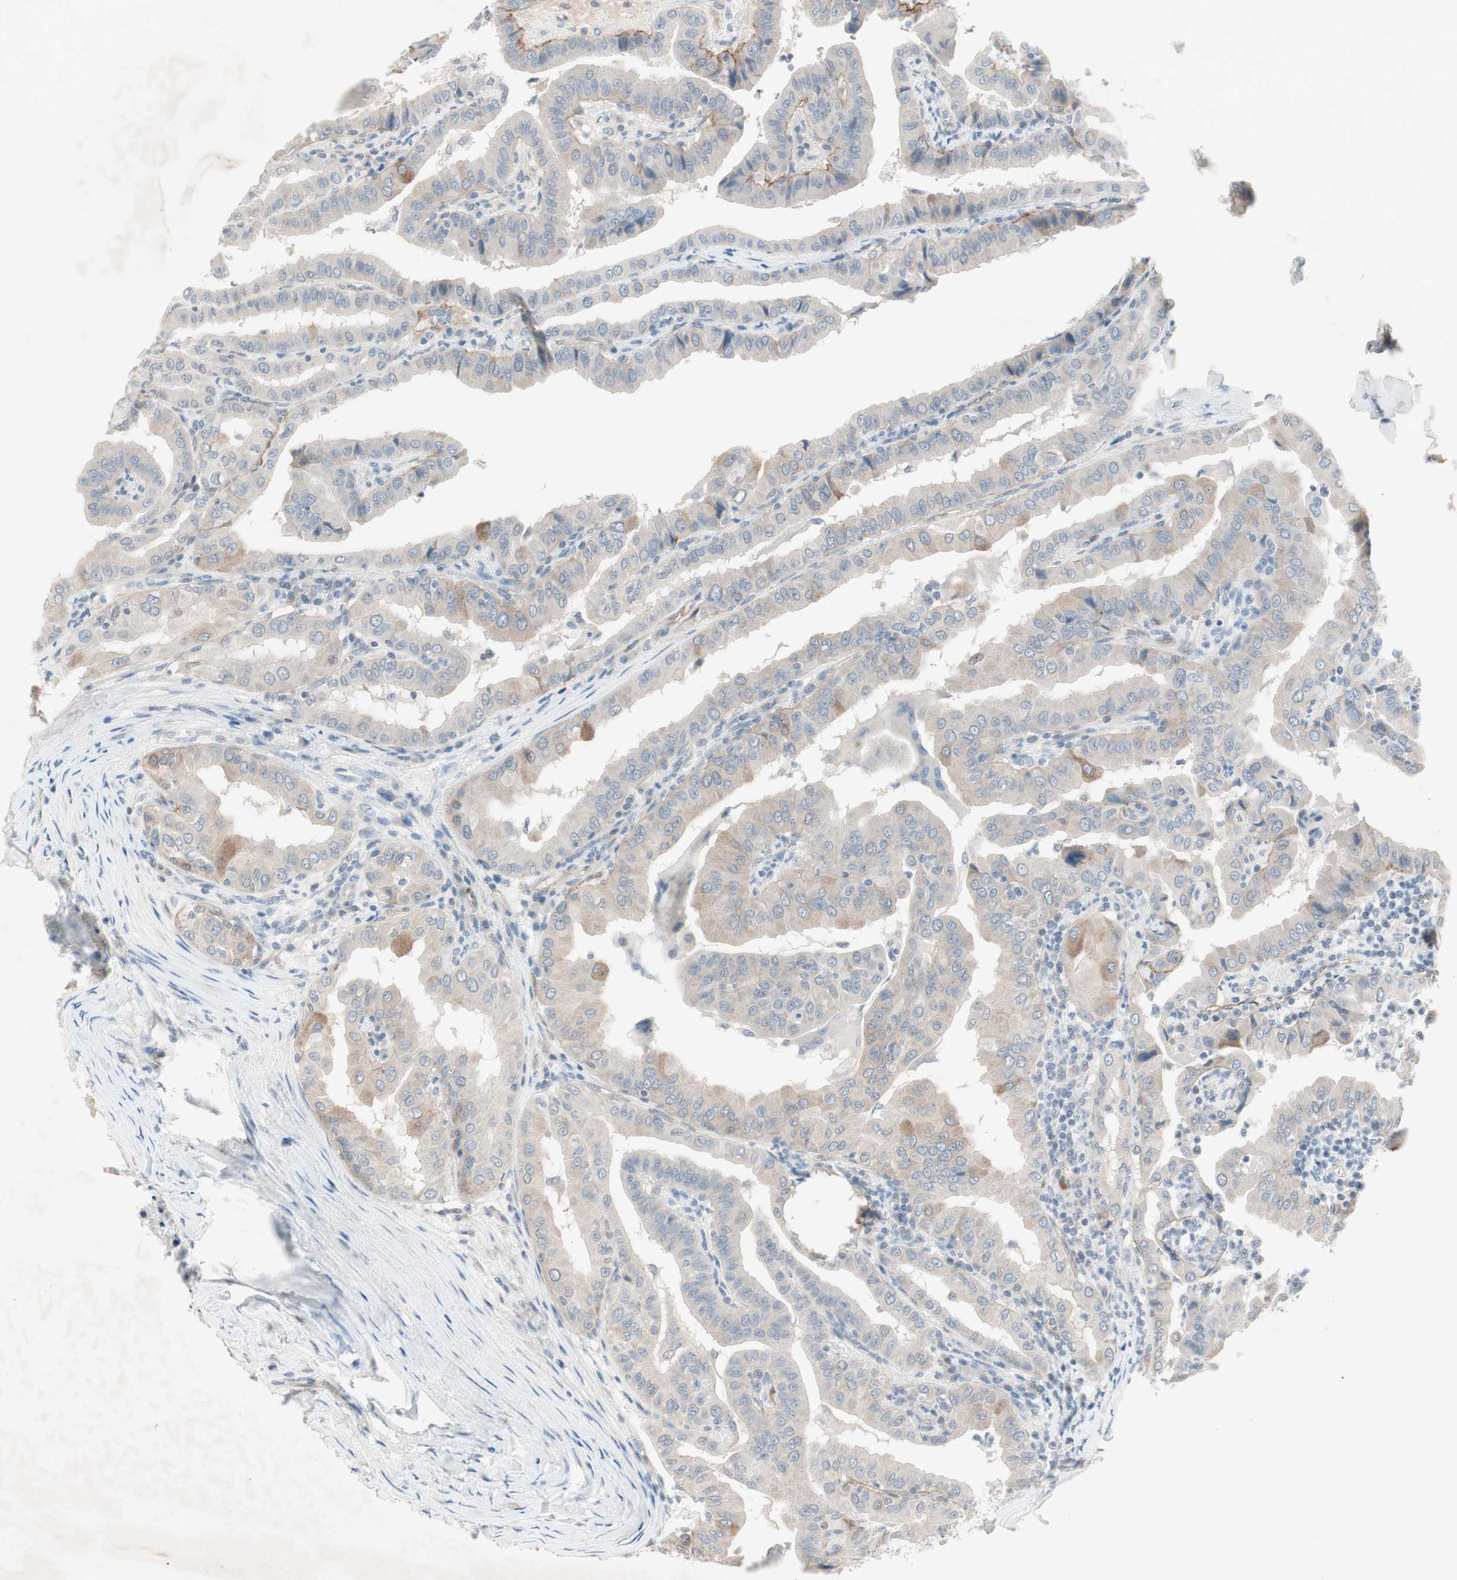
{"staining": {"intensity": "moderate", "quantity": "<25%", "location": "cytoplasmic/membranous"}, "tissue": "thyroid cancer", "cell_type": "Tumor cells", "image_type": "cancer", "snomed": [{"axis": "morphology", "description": "Papillary adenocarcinoma, NOS"}, {"axis": "topography", "description": "Thyroid gland"}], "caption": "A brown stain shows moderate cytoplasmic/membranous positivity of a protein in thyroid cancer tumor cells.", "gene": "ITGB4", "patient": {"sex": "male", "age": 33}}